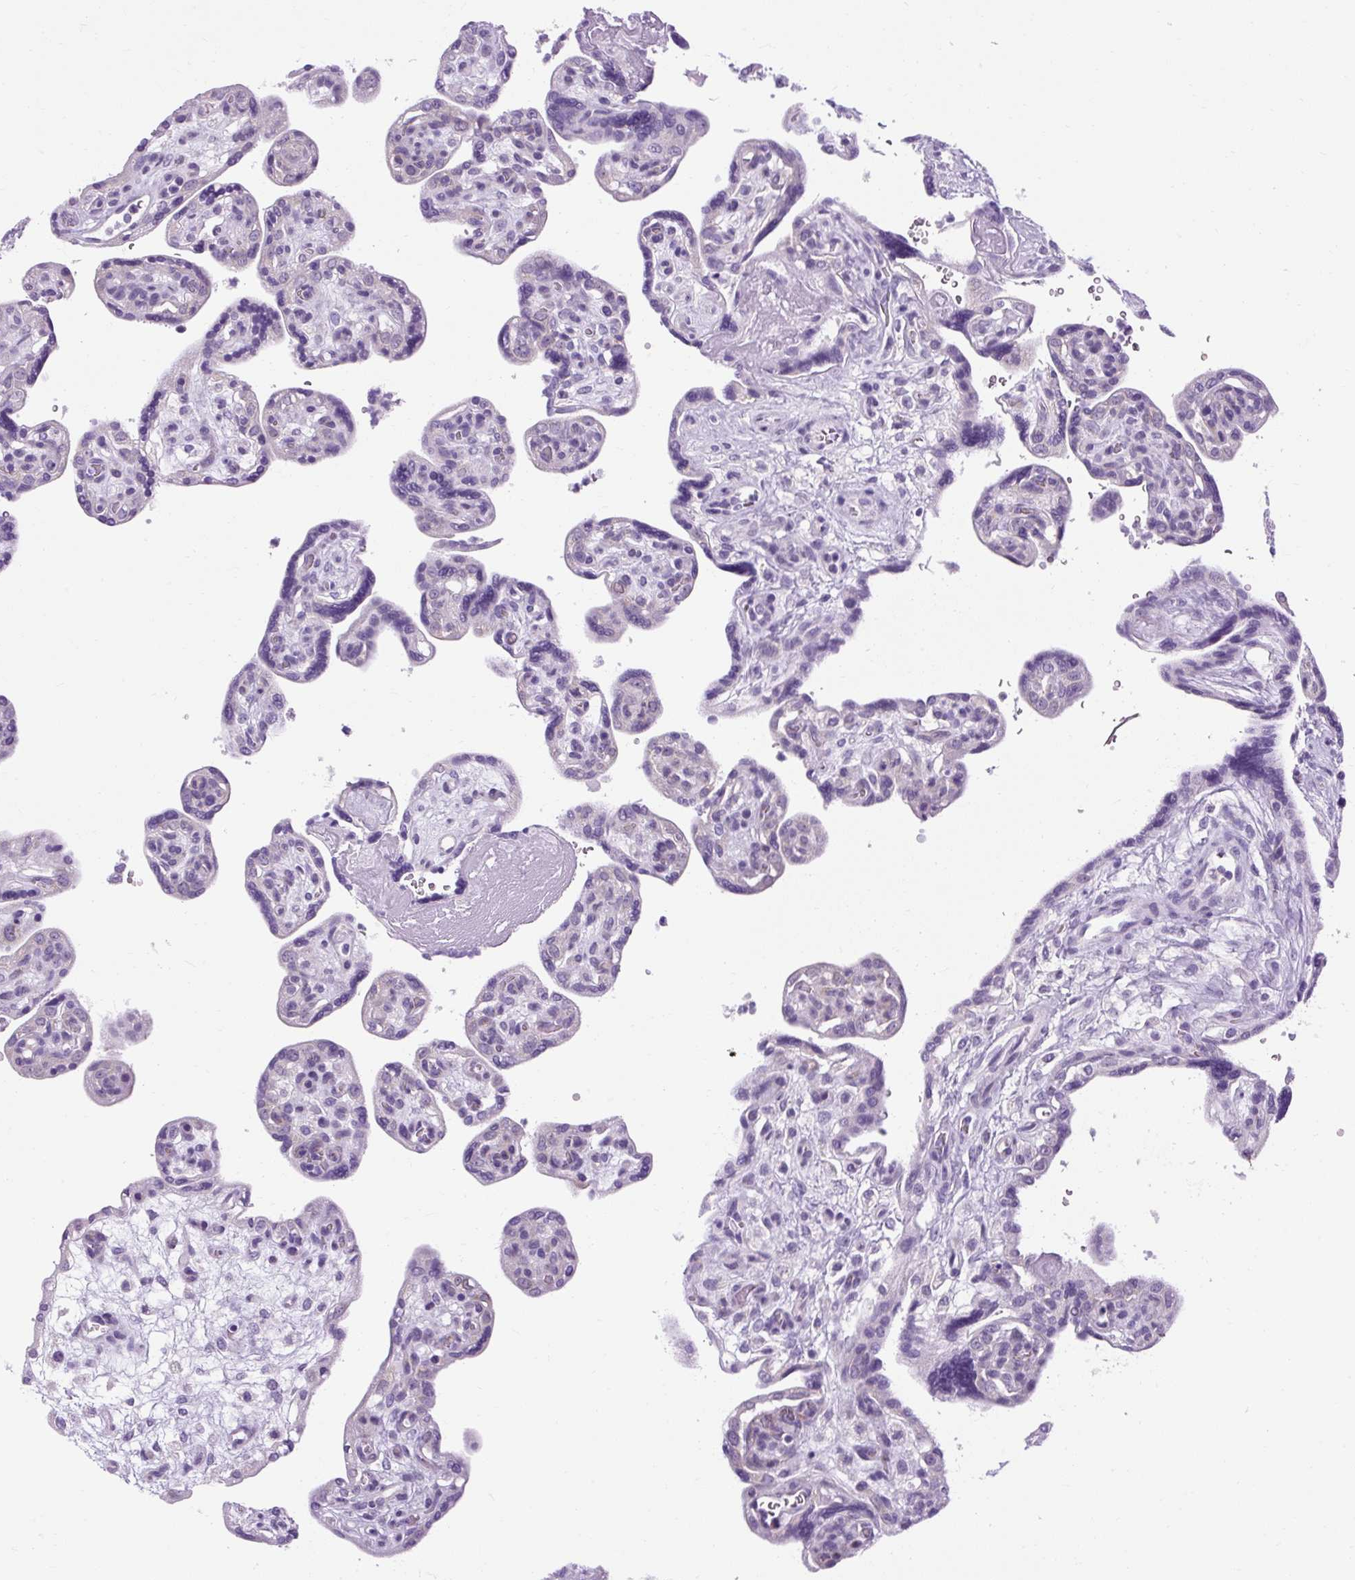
{"staining": {"intensity": "negative", "quantity": "none", "location": "none"}, "tissue": "placenta", "cell_type": "Trophoblastic cells", "image_type": "normal", "snomed": [{"axis": "morphology", "description": "Normal tissue, NOS"}, {"axis": "topography", "description": "Placenta"}], "caption": "The image reveals no significant staining in trophoblastic cells of placenta.", "gene": "B3GNT4", "patient": {"sex": "female", "age": 39}}